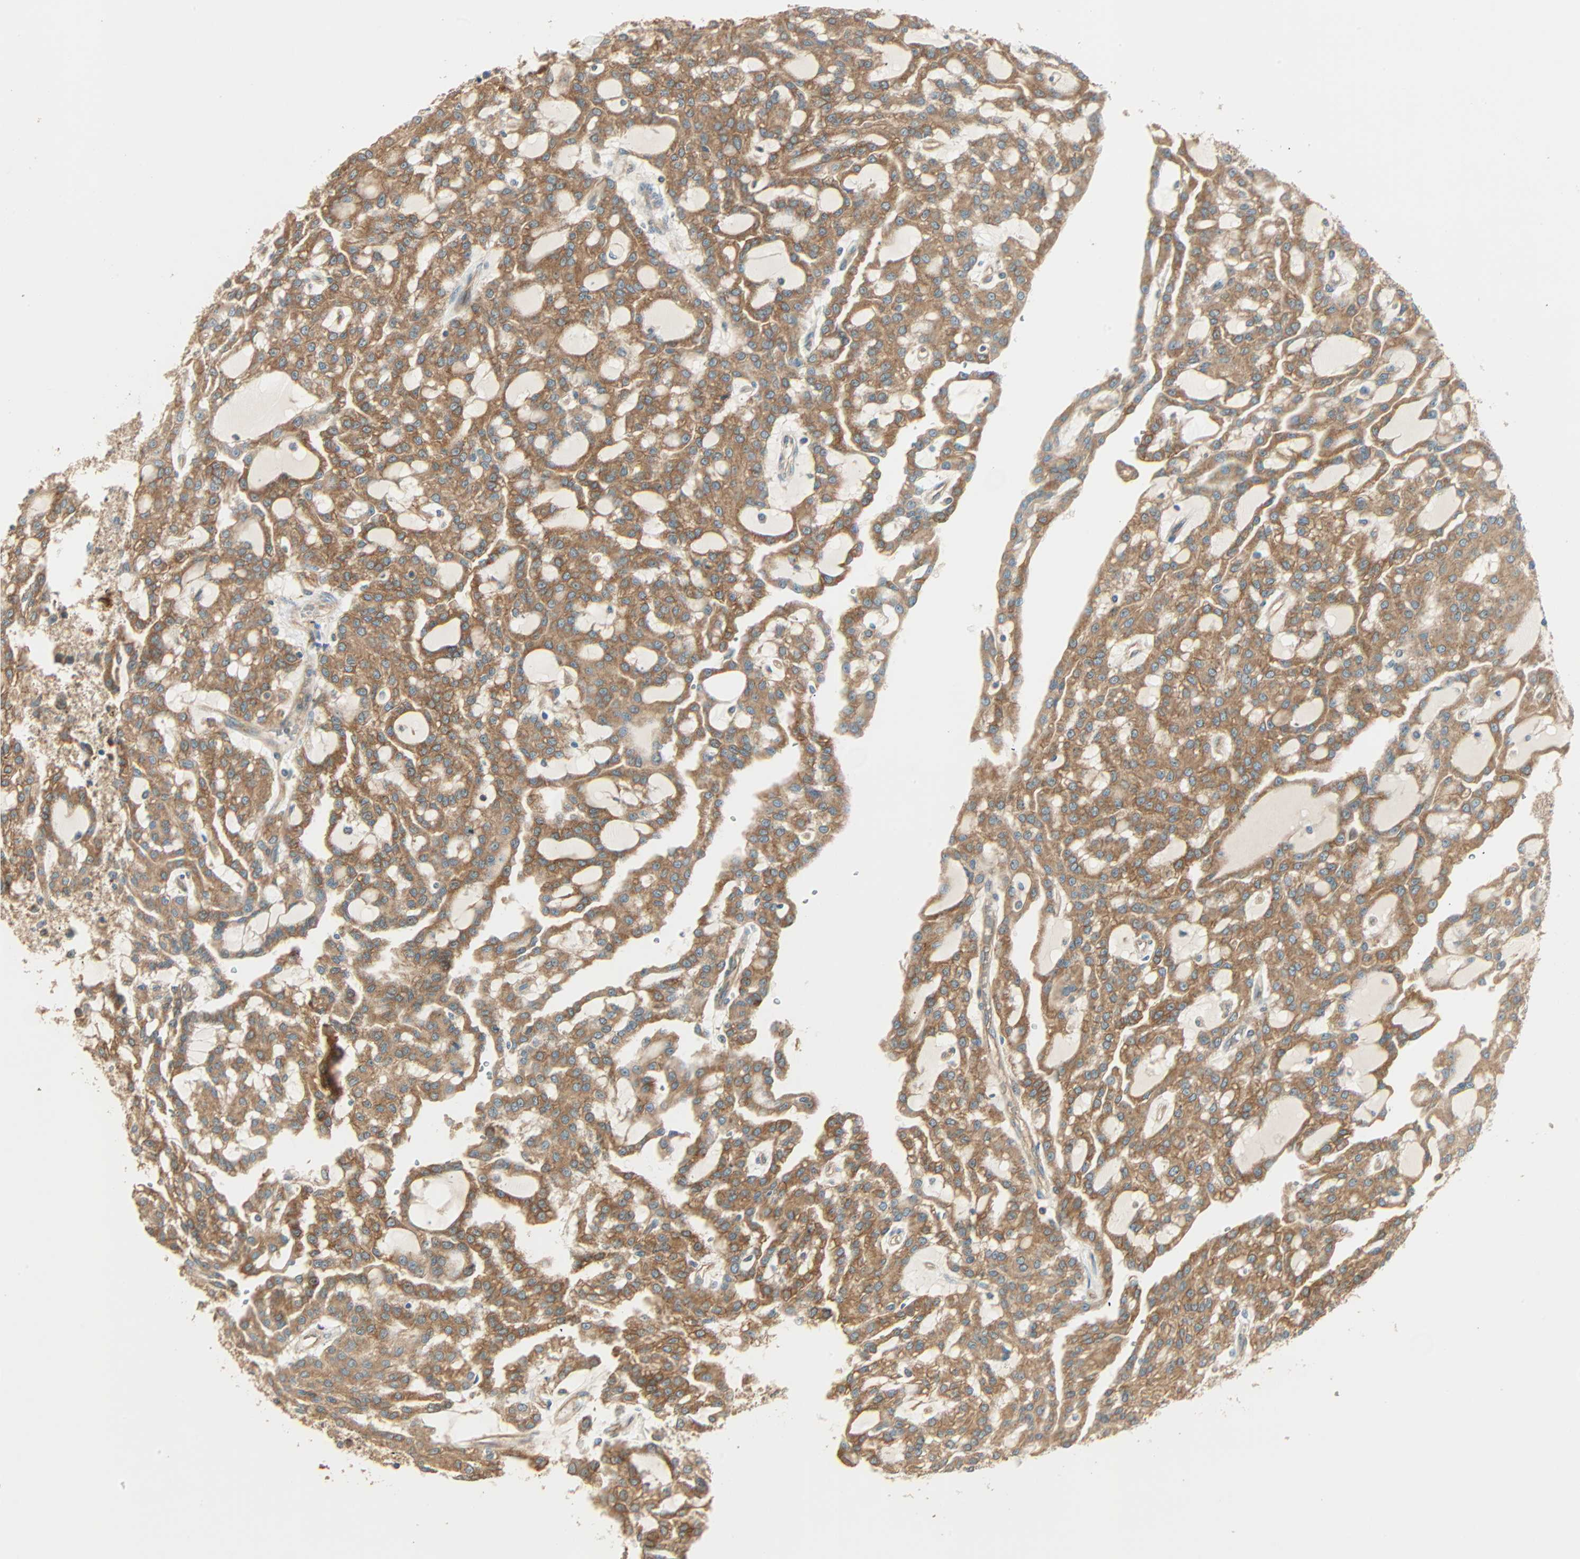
{"staining": {"intensity": "moderate", "quantity": ">75%", "location": "cytoplasmic/membranous"}, "tissue": "renal cancer", "cell_type": "Tumor cells", "image_type": "cancer", "snomed": [{"axis": "morphology", "description": "Adenocarcinoma, NOS"}, {"axis": "topography", "description": "Kidney"}], "caption": "Brown immunohistochemical staining in renal adenocarcinoma shows moderate cytoplasmic/membranous expression in approximately >75% of tumor cells.", "gene": "GALK1", "patient": {"sex": "male", "age": 63}}